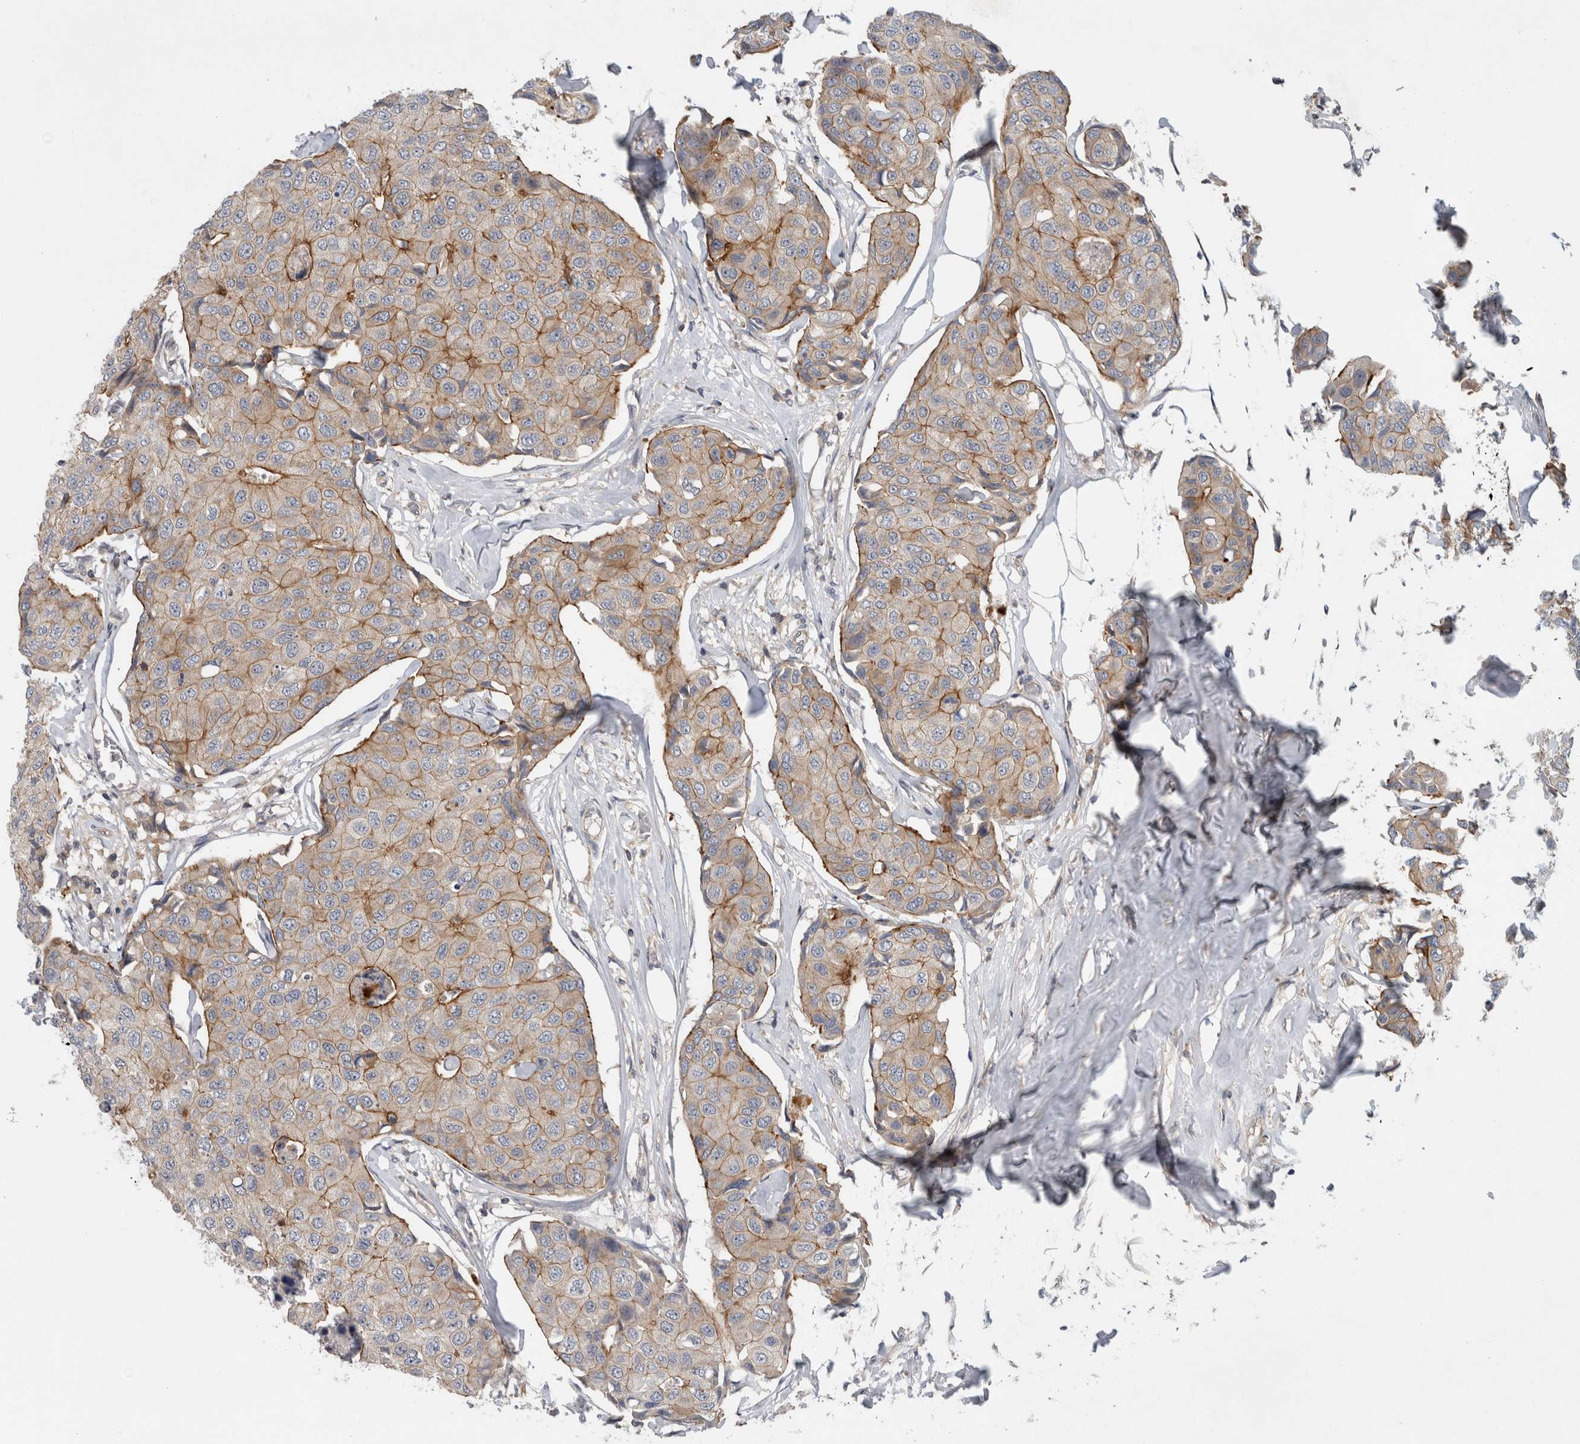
{"staining": {"intensity": "moderate", "quantity": "25%-75%", "location": "cytoplasmic/membranous"}, "tissue": "breast cancer", "cell_type": "Tumor cells", "image_type": "cancer", "snomed": [{"axis": "morphology", "description": "Duct carcinoma"}, {"axis": "topography", "description": "Breast"}], "caption": "Moderate cytoplasmic/membranous positivity for a protein is appreciated in approximately 25%-75% of tumor cells of intraductal carcinoma (breast) using IHC.", "gene": "SCARA5", "patient": {"sex": "female", "age": 80}}